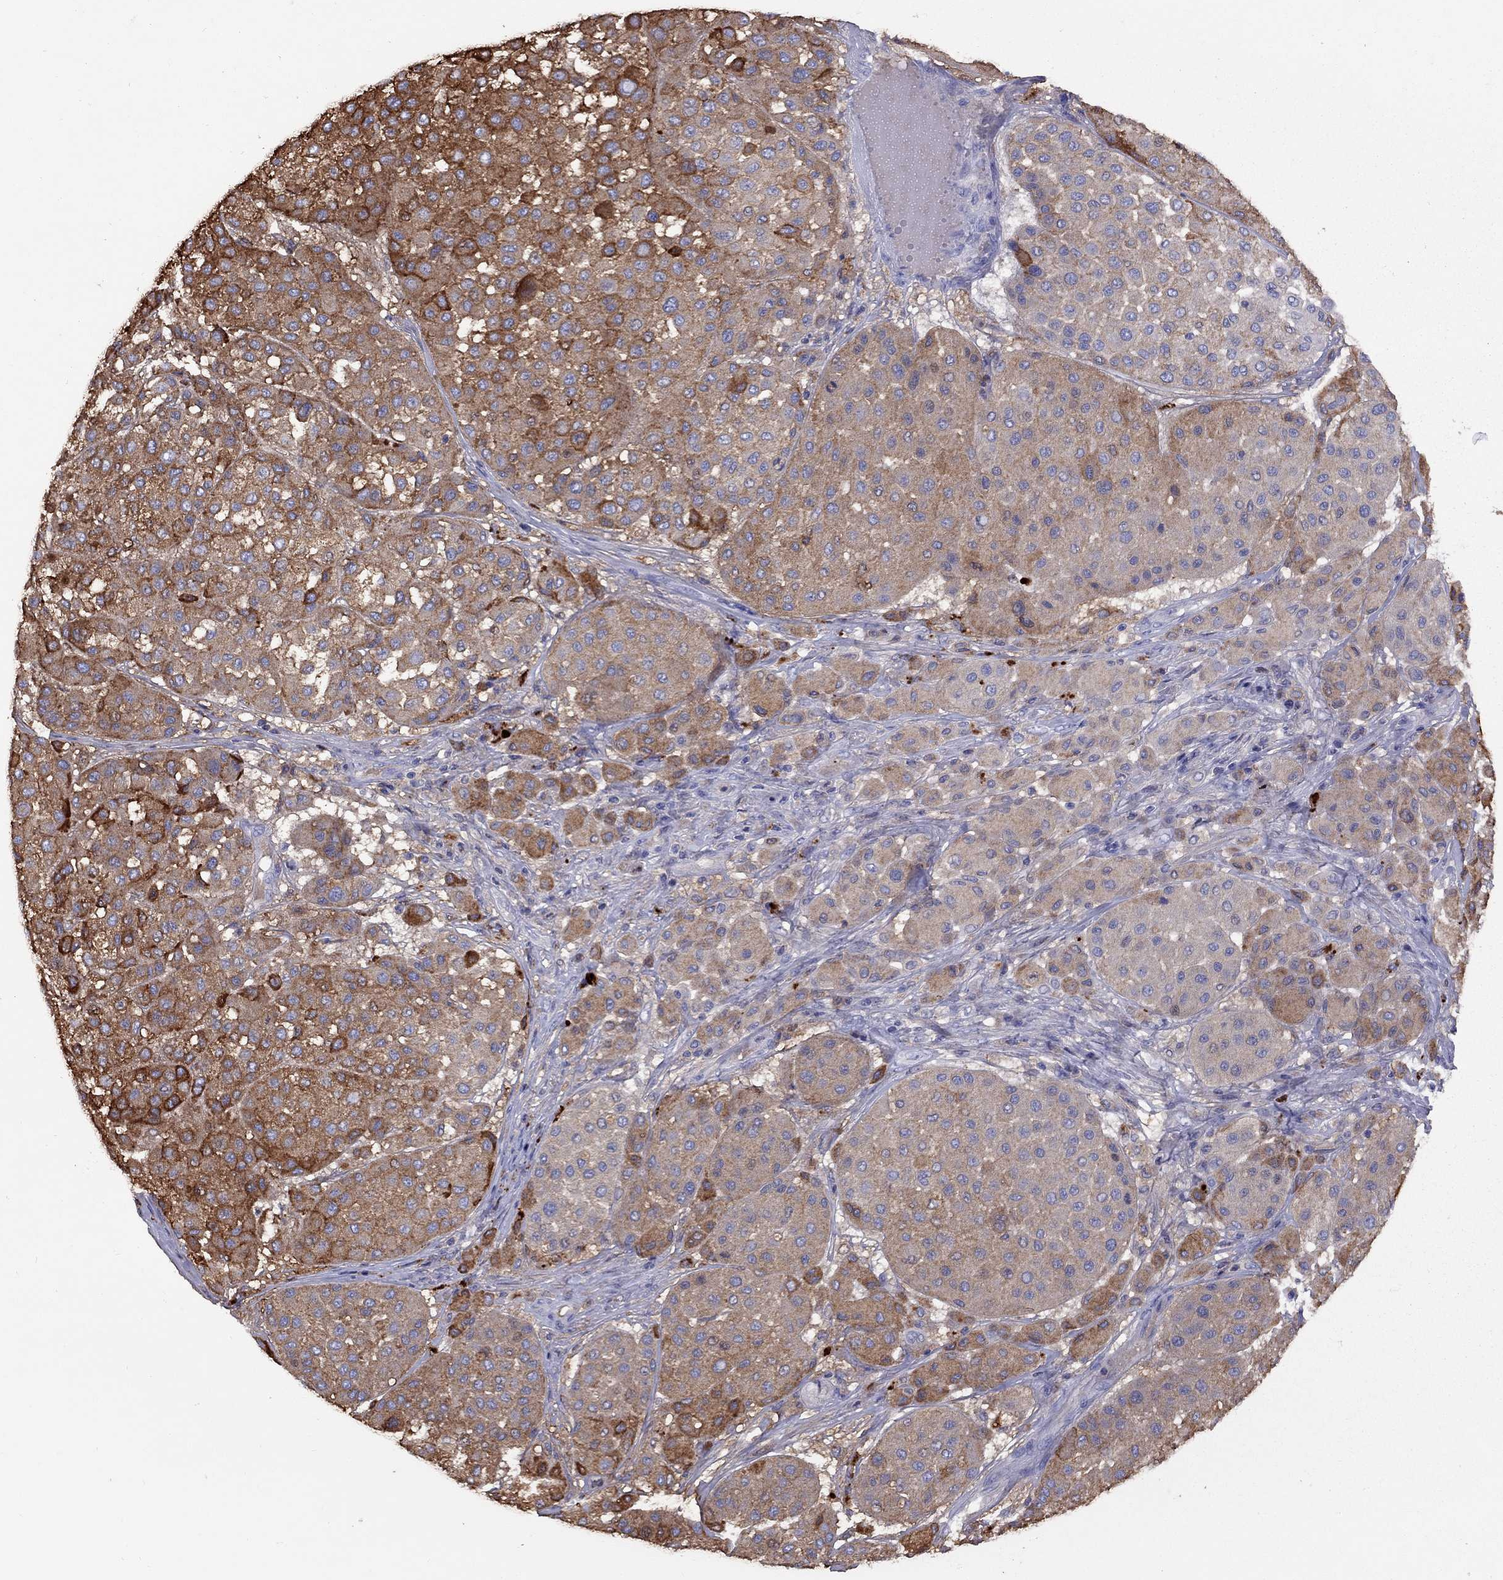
{"staining": {"intensity": "strong", "quantity": "25%-75%", "location": "cytoplasmic/membranous"}, "tissue": "melanoma", "cell_type": "Tumor cells", "image_type": "cancer", "snomed": [{"axis": "morphology", "description": "Malignant melanoma, Metastatic site"}, {"axis": "topography", "description": "Smooth muscle"}], "caption": "Brown immunohistochemical staining in malignant melanoma (metastatic site) demonstrates strong cytoplasmic/membranous positivity in approximately 25%-75% of tumor cells.", "gene": "SERPINA3", "patient": {"sex": "male", "age": 41}}